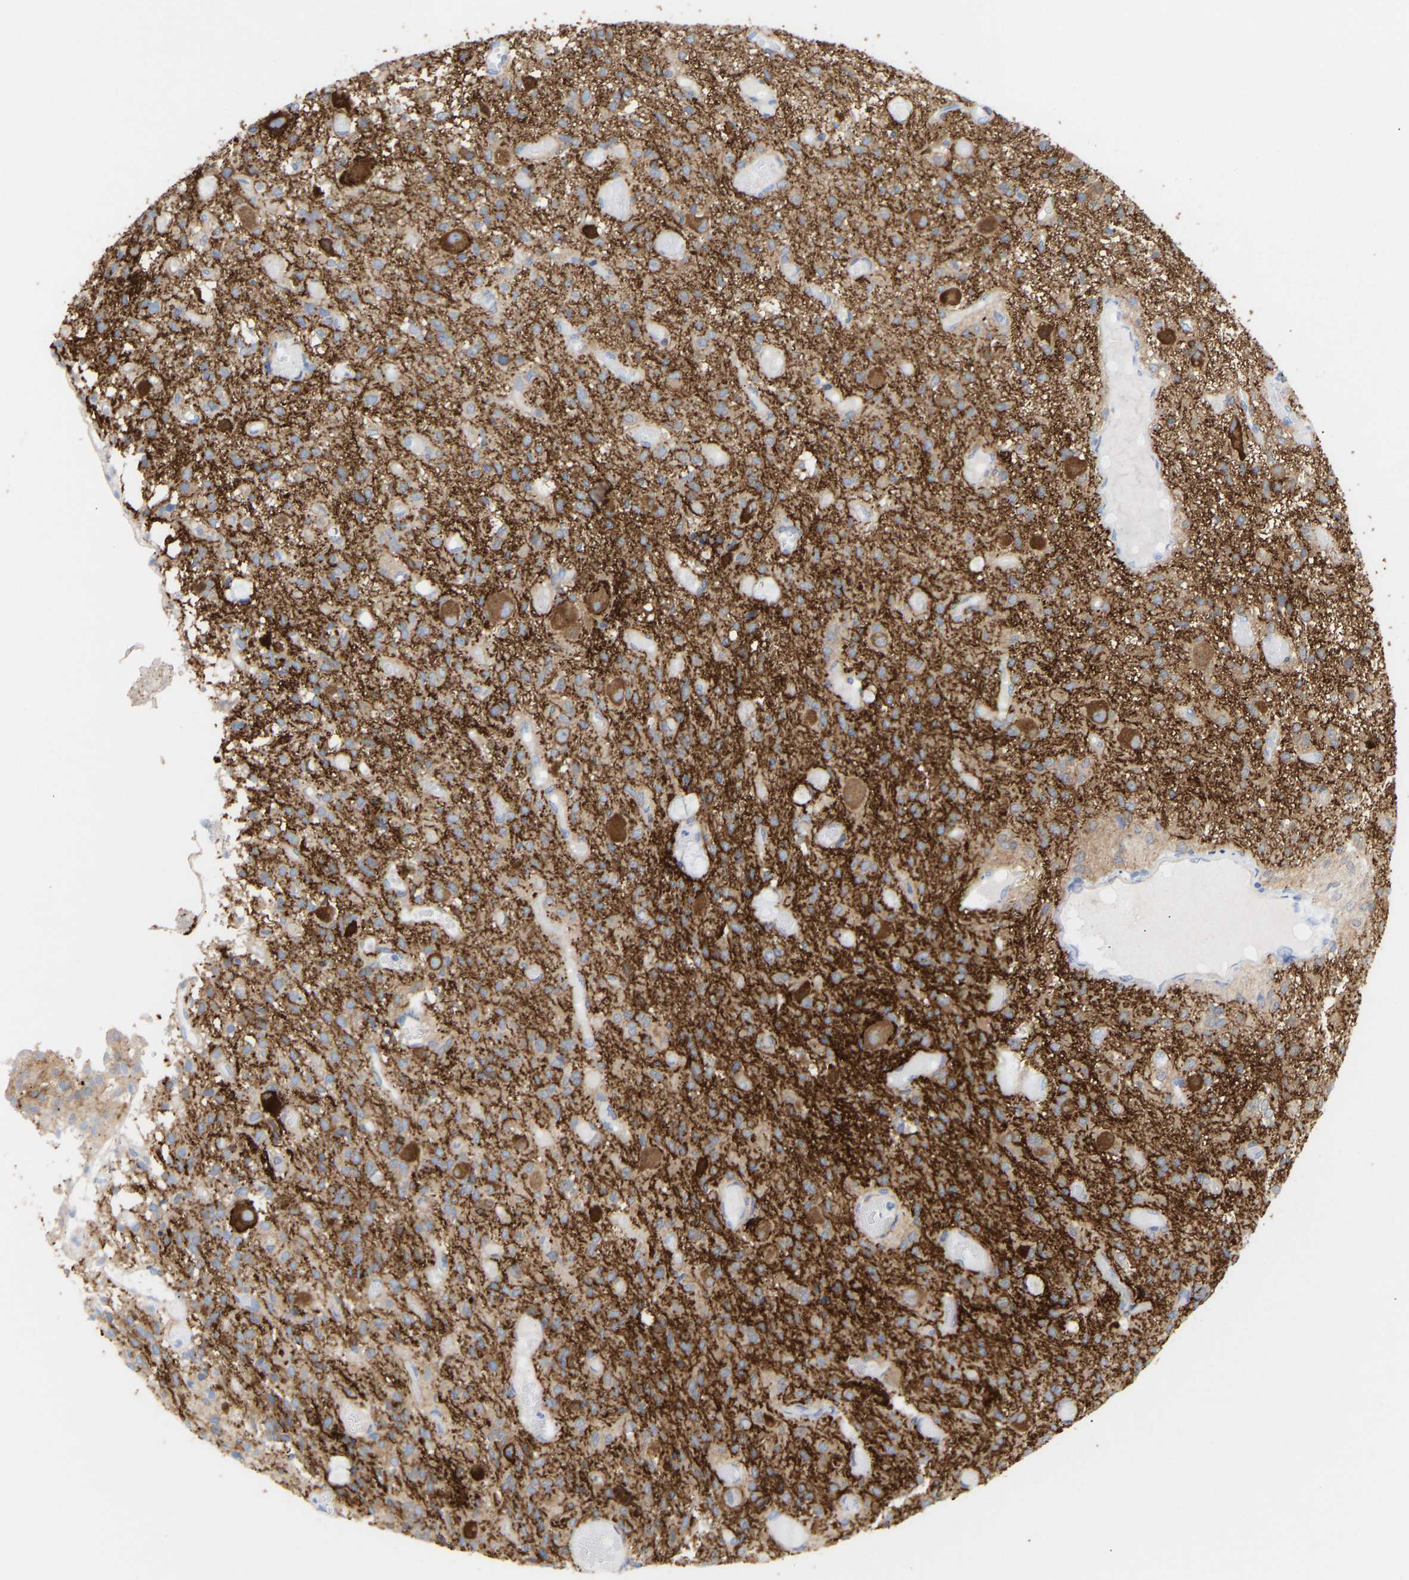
{"staining": {"intensity": "moderate", "quantity": "25%-75%", "location": "cytoplasmic/membranous"}, "tissue": "glioma", "cell_type": "Tumor cells", "image_type": "cancer", "snomed": [{"axis": "morphology", "description": "Glioma, malignant, High grade"}, {"axis": "topography", "description": "Brain"}], "caption": "Moderate cytoplasmic/membranous expression is identified in approximately 25%-75% of tumor cells in glioma.", "gene": "AMPH", "patient": {"sex": "female", "age": 59}}